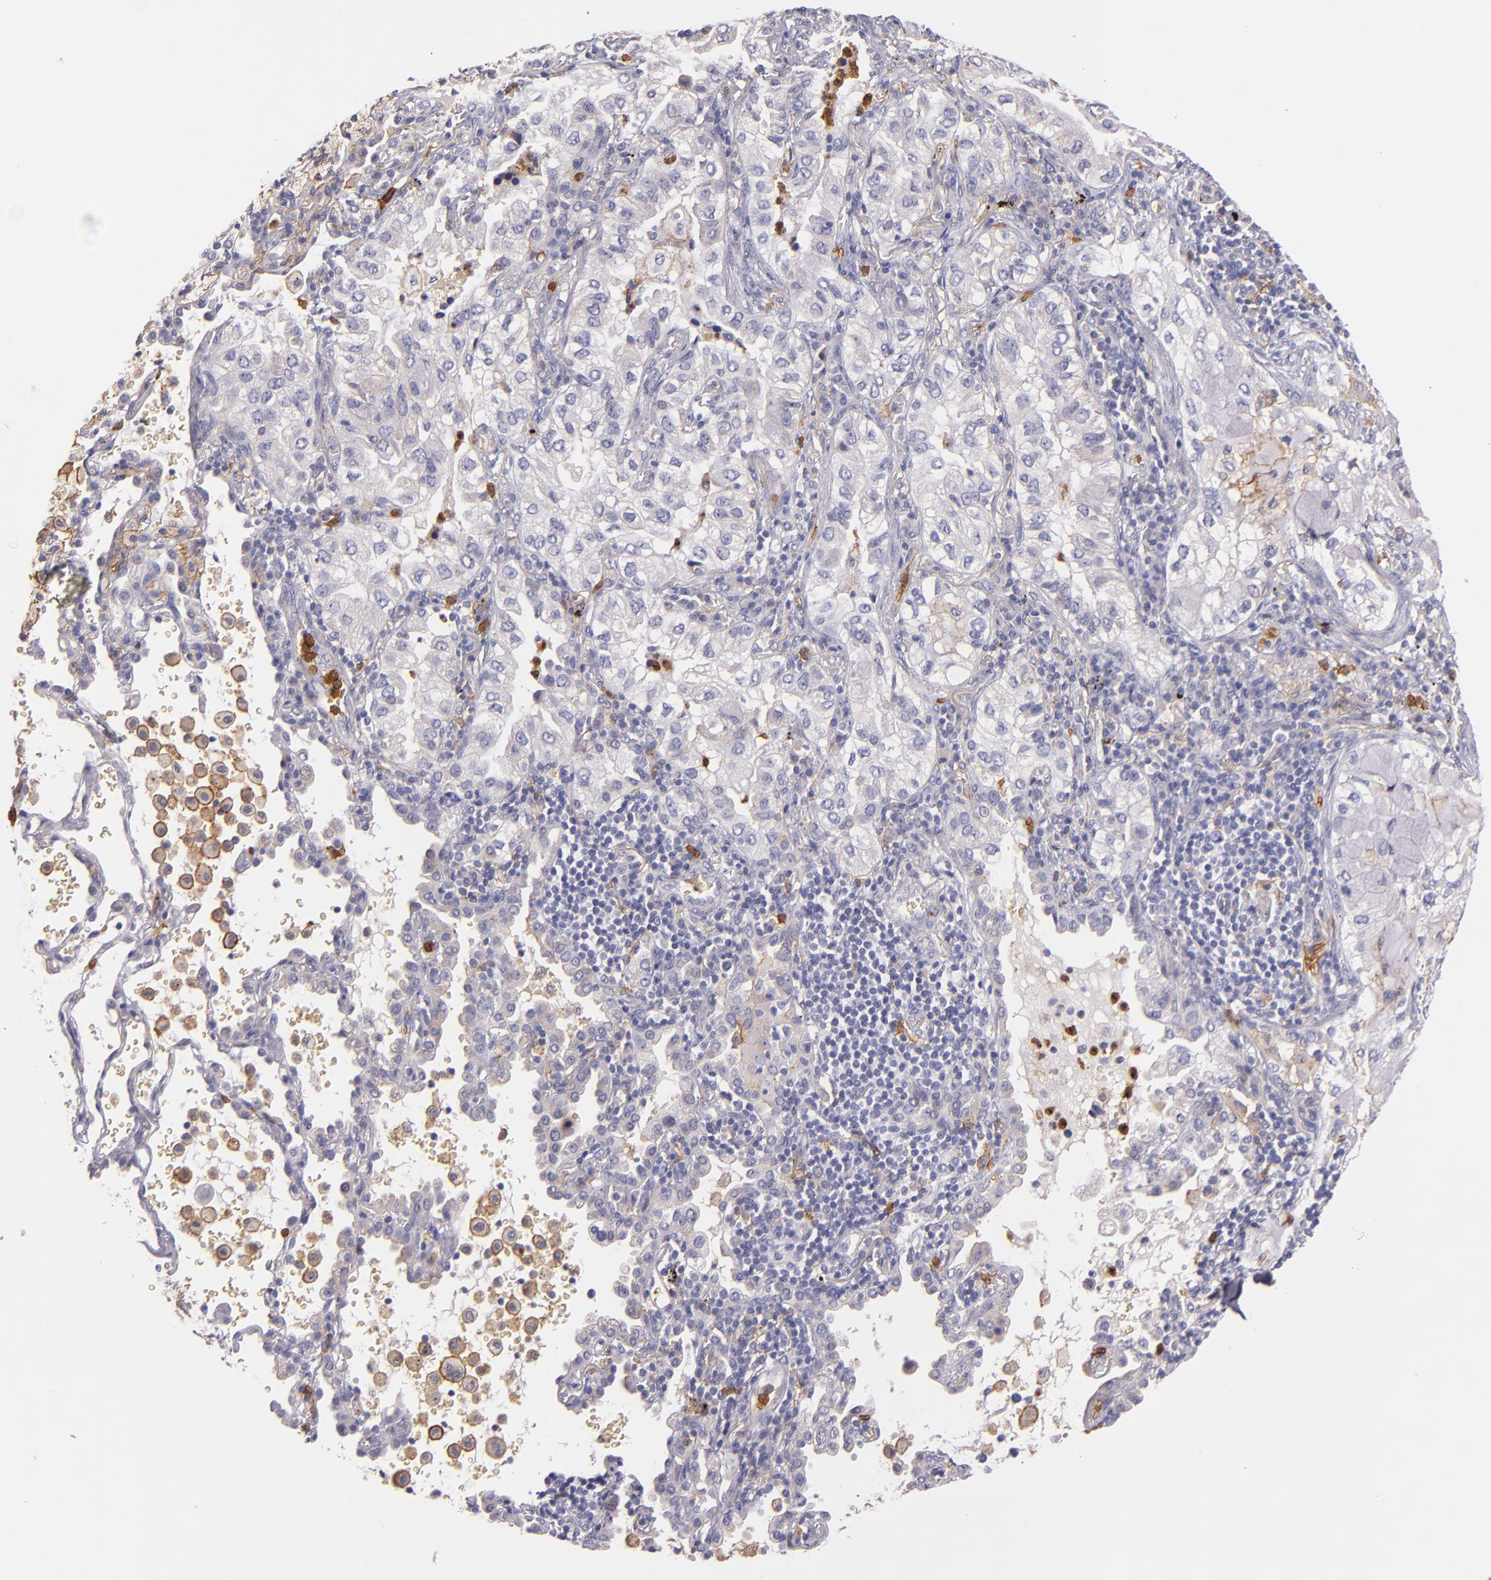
{"staining": {"intensity": "weak", "quantity": "<25%", "location": "cytoplasmic/membranous"}, "tissue": "lung cancer", "cell_type": "Tumor cells", "image_type": "cancer", "snomed": [{"axis": "morphology", "description": "Adenocarcinoma, NOS"}, {"axis": "topography", "description": "Lung"}], "caption": "This is an immunohistochemistry (IHC) histopathology image of lung cancer. There is no expression in tumor cells.", "gene": "C5AR1", "patient": {"sex": "female", "age": 50}}